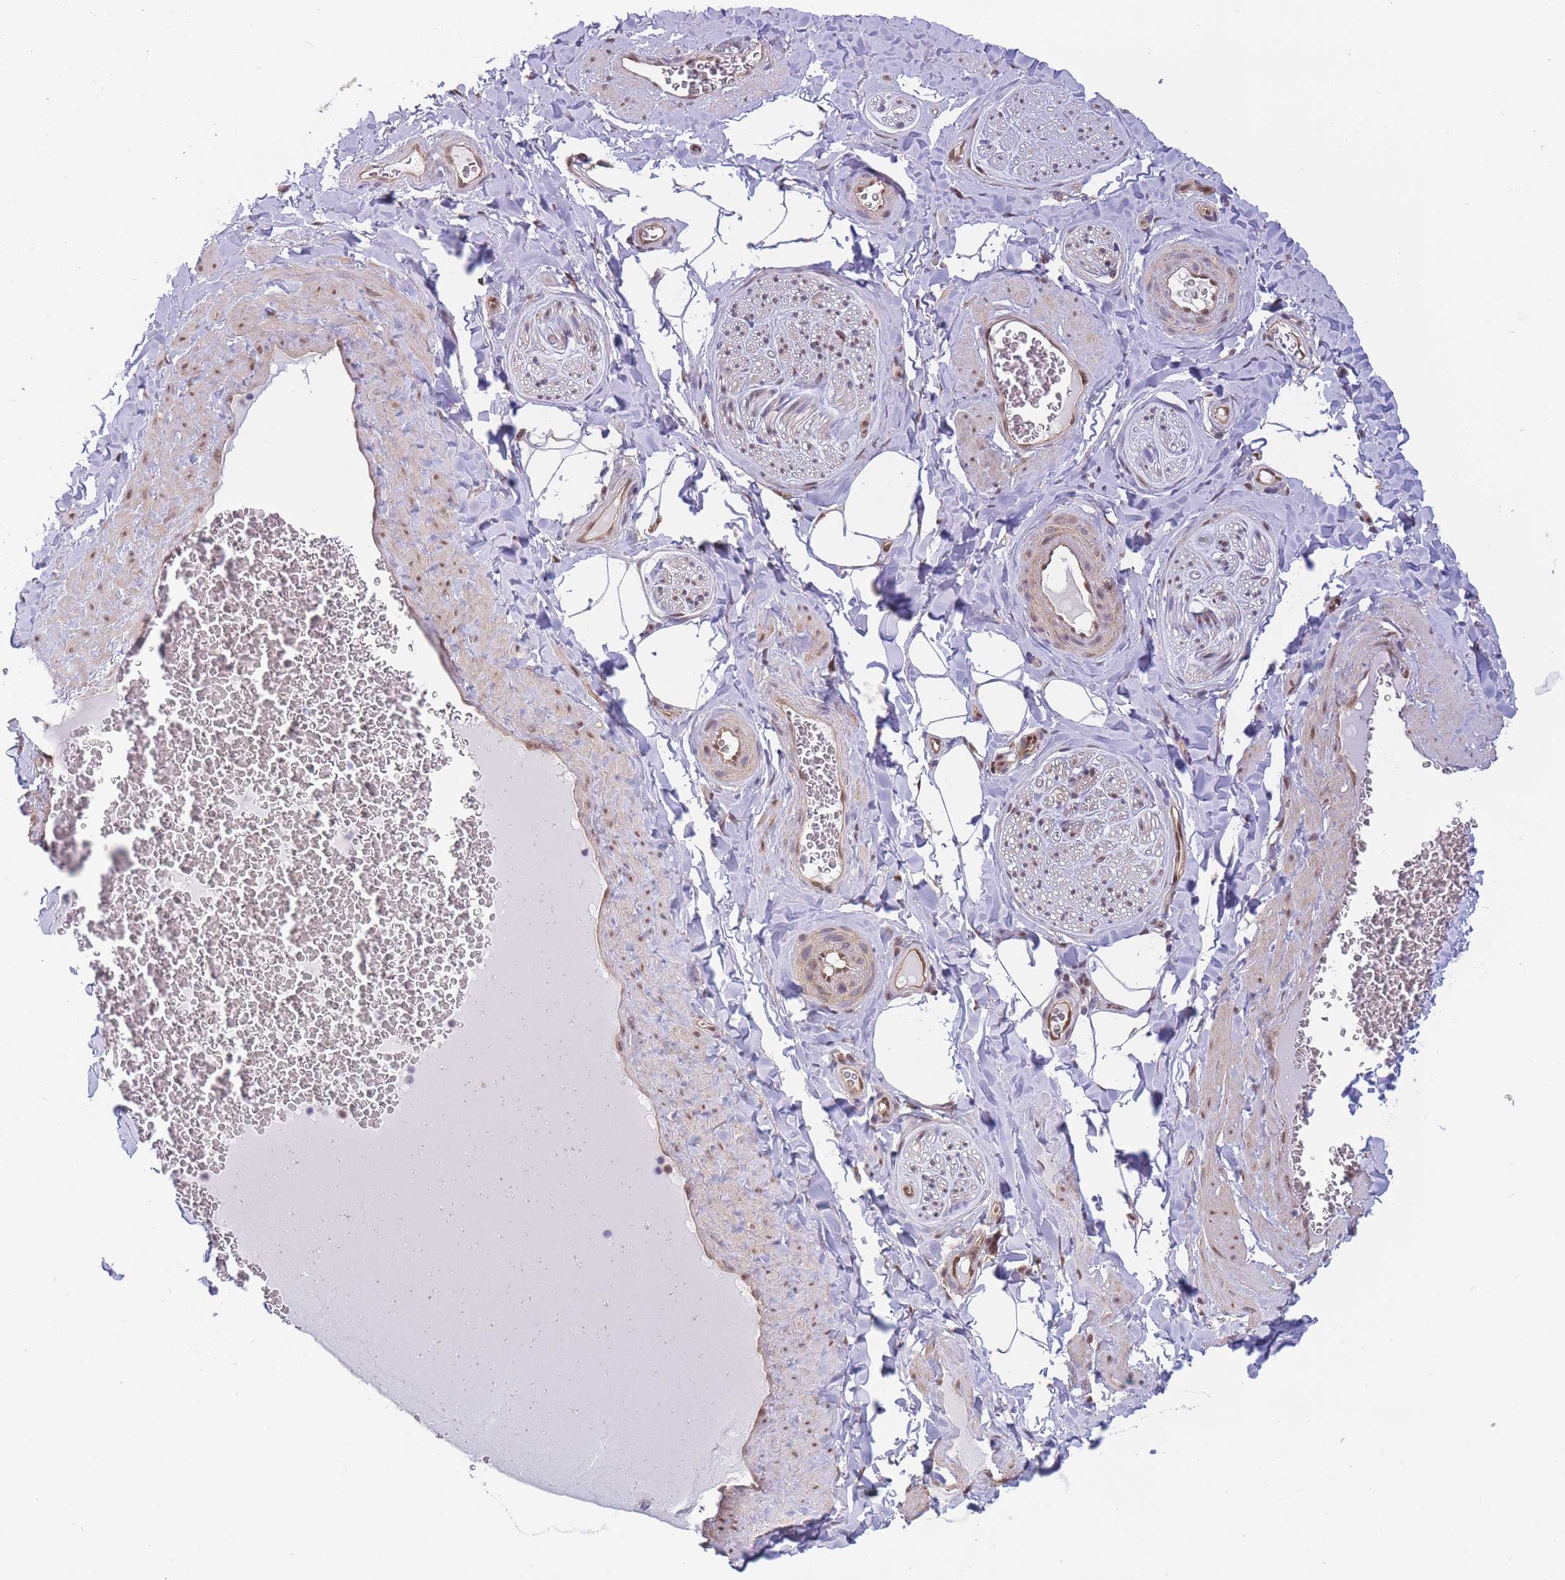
{"staining": {"intensity": "negative", "quantity": "none", "location": "none"}, "tissue": "adipose tissue", "cell_type": "Adipocytes", "image_type": "normal", "snomed": [{"axis": "morphology", "description": "Normal tissue, NOS"}, {"axis": "topography", "description": "Soft tissue"}, {"axis": "topography", "description": "Adipose tissue"}, {"axis": "topography", "description": "Vascular tissue"}, {"axis": "topography", "description": "Peripheral nerve tissue"}], "caption": "High power microscopy micrograph of an immunohistochemistry image of benign adipose tissue, revealing no significant staining in adipocytes.", "gene": "NSFL1C", "patient": {"sex": "male", "age": 46}}